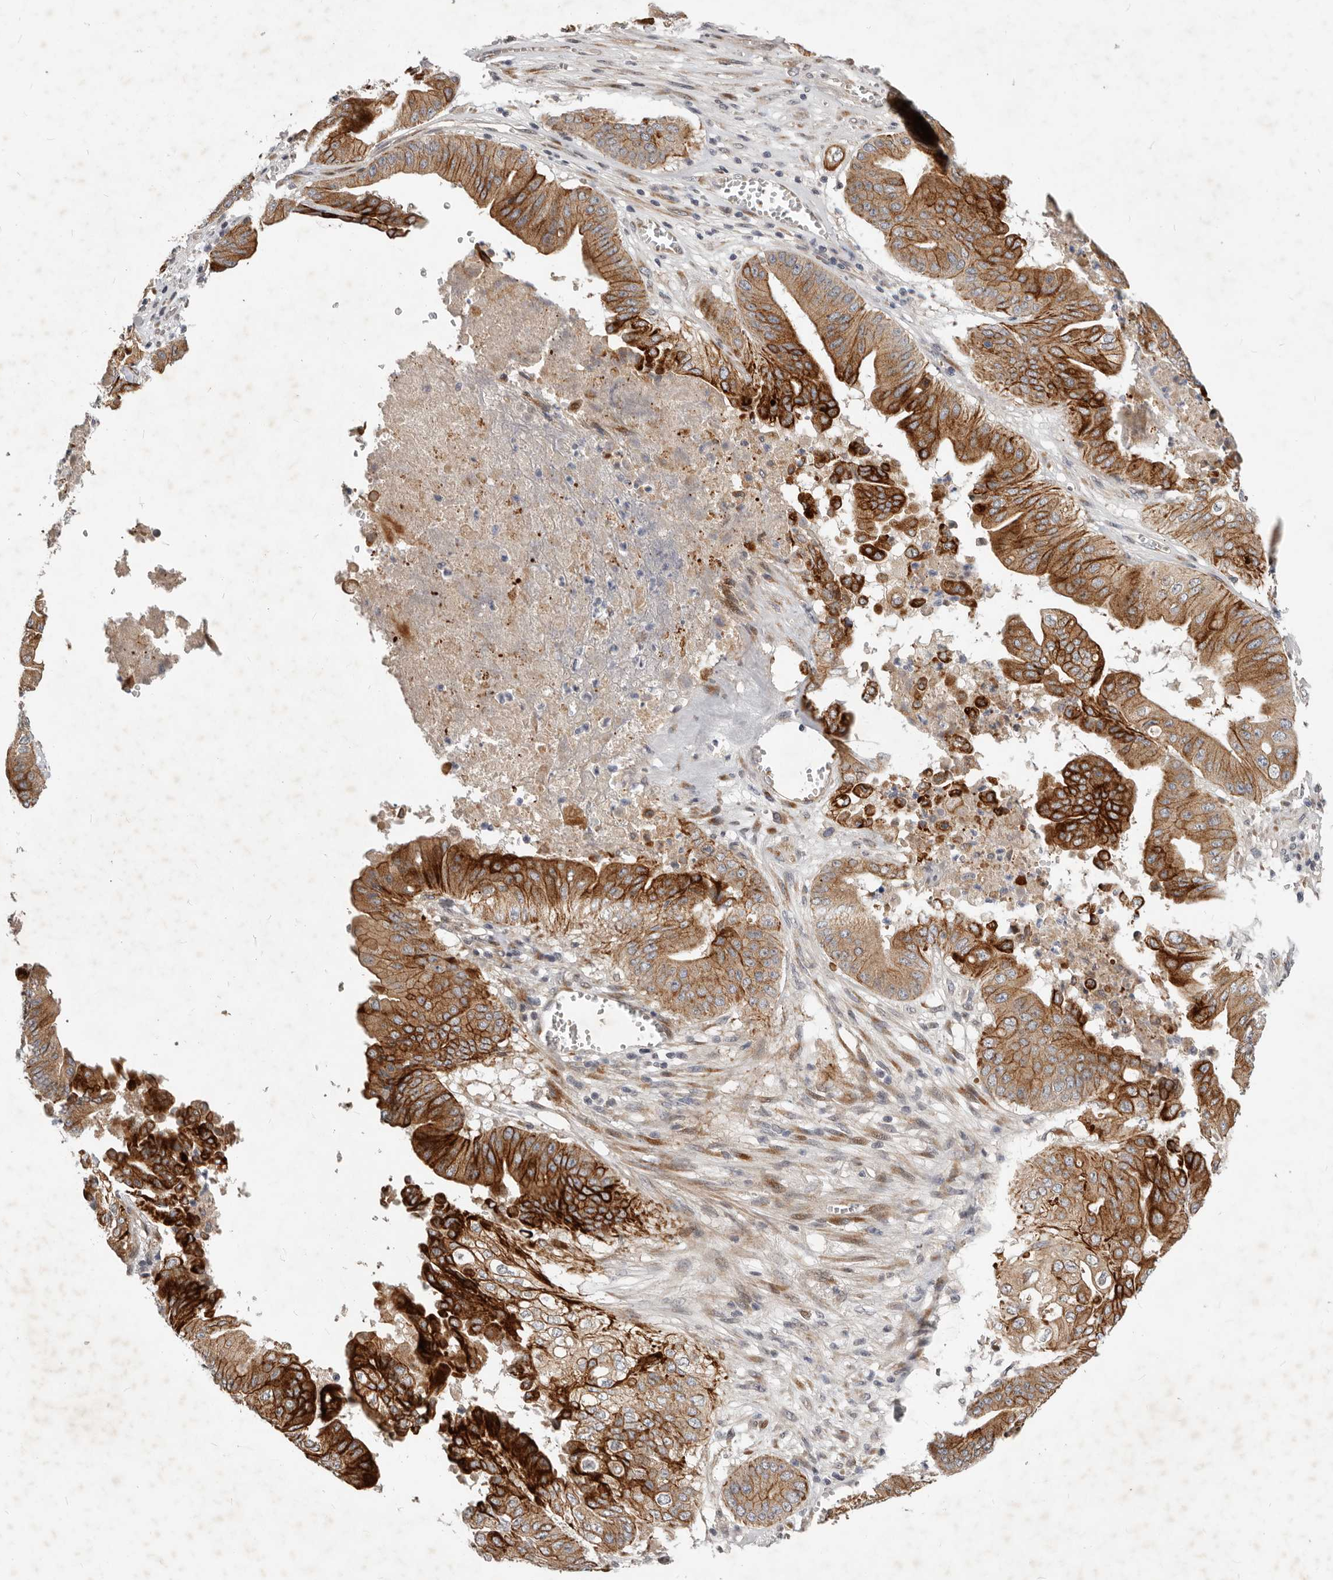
{"staining": {"intensity": "strong", "quantity": ">75%", "location": "cytoplasmic/membranous"}, "tissue": "pancreatic cancer", "cell_type": "Tumor cells", "image_type": "cancer", "snomed": [{"axis": "morphology", "description": "Adenocarcinoma, NOS"}, {"axis": "topography", "description": "Pancreas"}], "caption": "Protein analysis of pancreatic cancer tissue reveals strong cytoplasmic/membranous positivity in approximately >75% of tumor cells.", "gene": "NPY4R", "patient": {"sex": "female", "age": 77}}